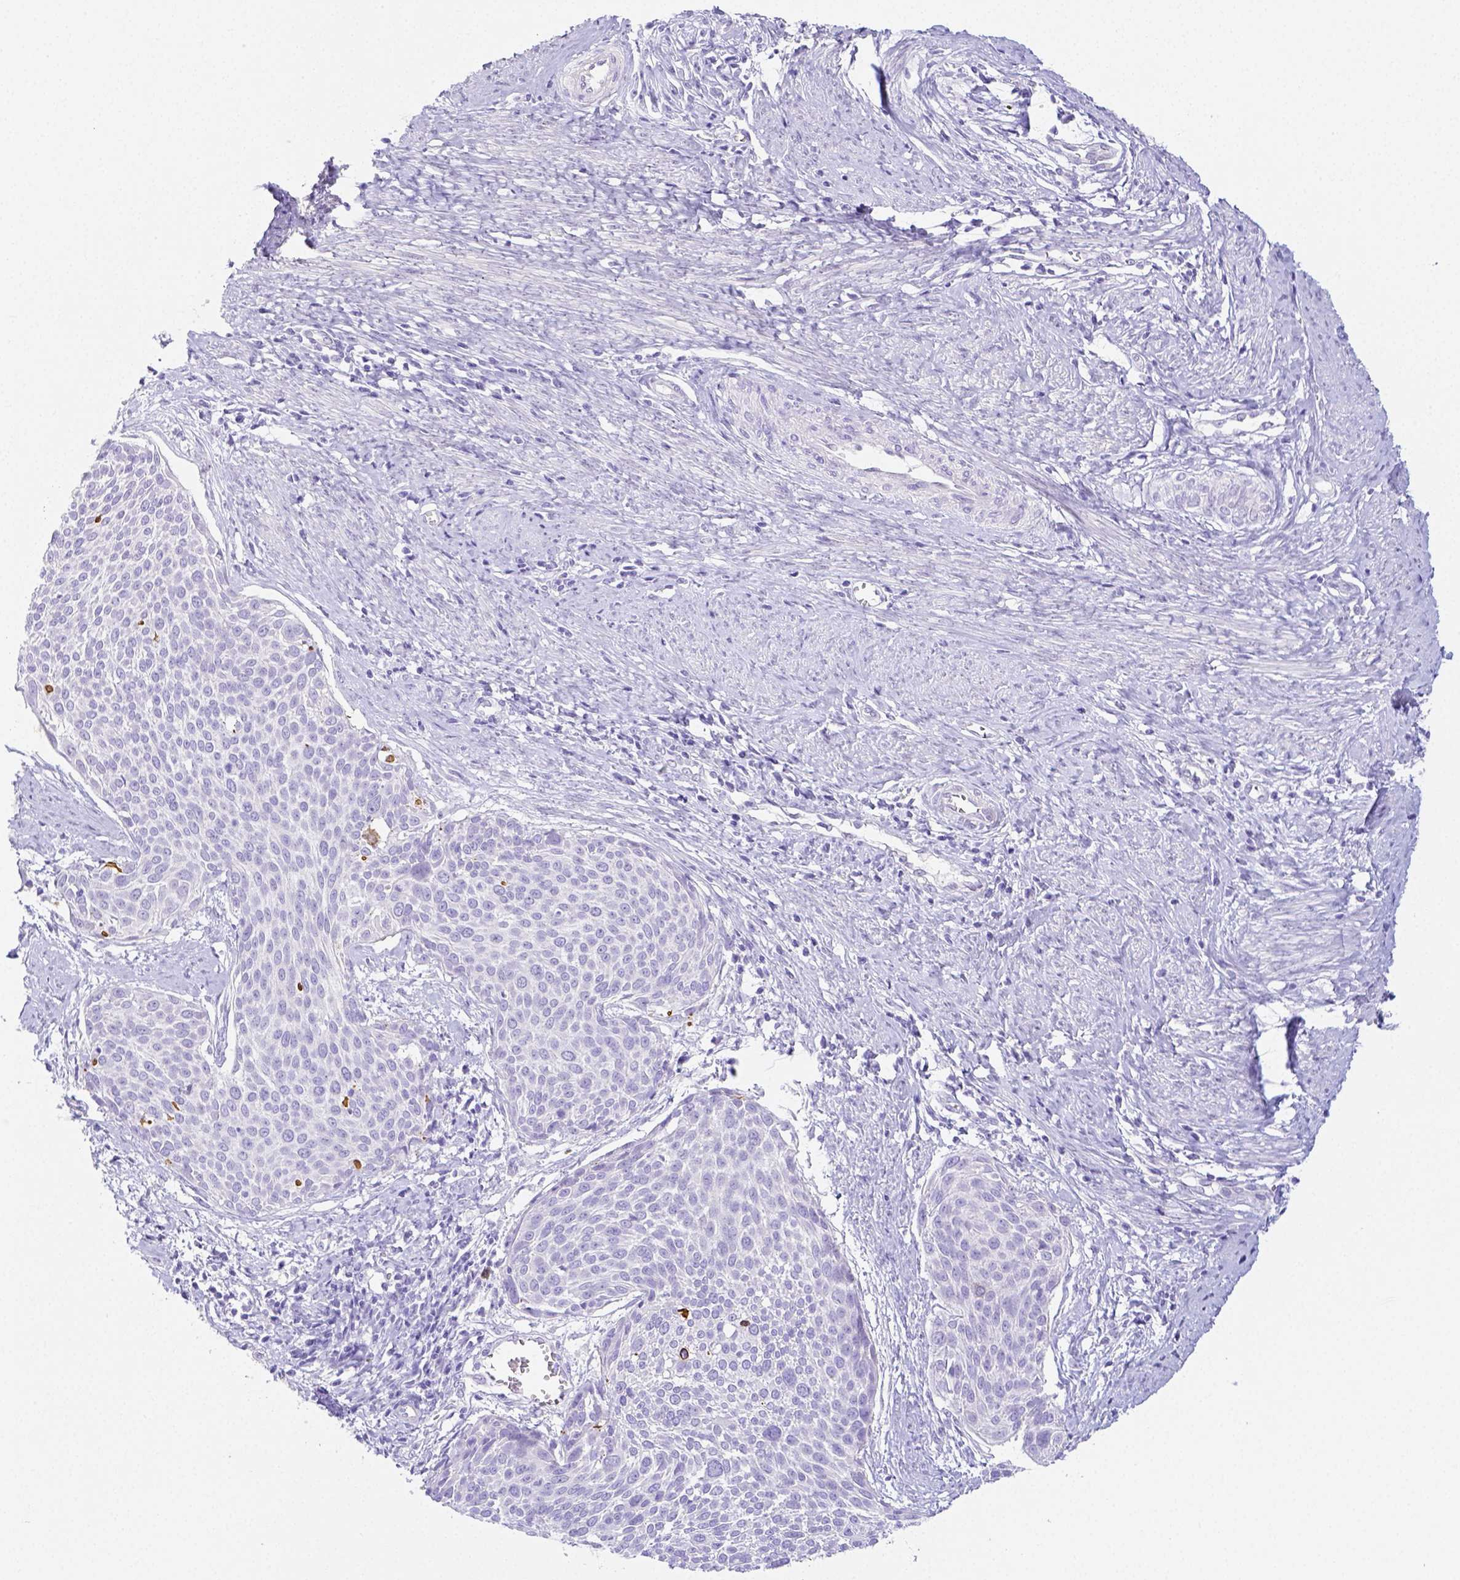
{"staining": {"intensity": "negative", "quantity": "none", "location": "none"}, "tissue": "cervical cancer", "cell_type": "Tumor cells", "image_type": "cancer", "snomed": [{"axis": "morphology", "description": "Squamous cell carcinoma, NOS"}, {"axis": "topography", "description": "Cervix"}], "caption": "High power microscopy image of an immunohistochemistry micrograph of cervical cancer (squamous cell carcinoma), revealing no significant positivity in tumor cells. Nuclei are stained in blue.", "gene": "ARHGAP36", "patient": {"sex": "female", "age": 39}}